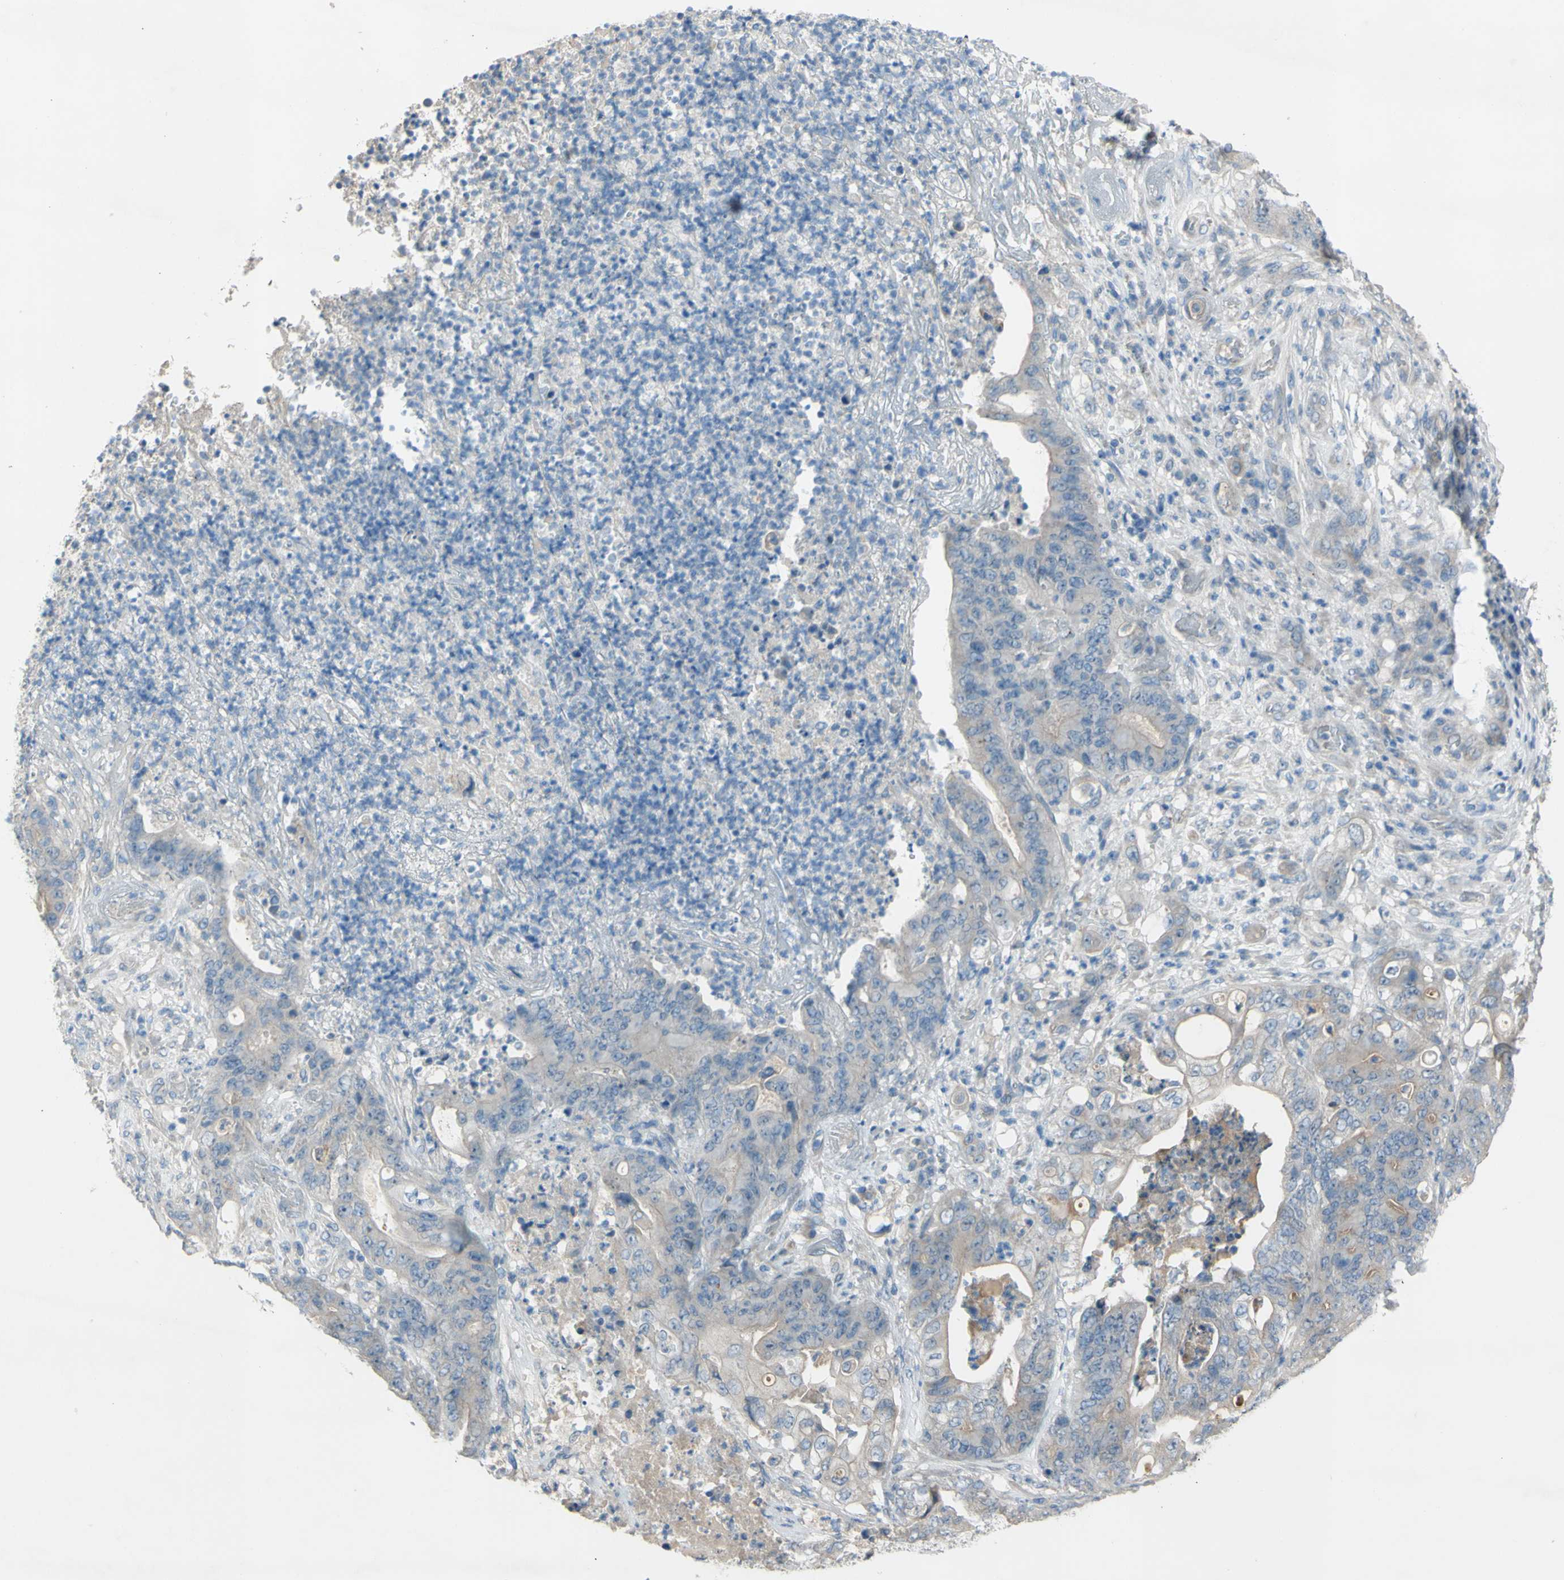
{"staining": {"intensity": "negative", "quantity": "none", "location": "none"}, "tissue": "stomach cancer", "cell_type": "Tumor cells", "image_type": "cancer", "snomed": [{"axis": "morphology", "description": "Adenocarcinoma, NOS"}, {"axis": "topography", "description": "Stomach"}], "caption": "Tumor cells show no significant protein staining in stomach cancer. (Stains: DAB immunohistochemistry (IHC) with hematoxylin counter stain, Microscopy: brightfield microscopy at high magnification).", "gene": "ATRN", "patient": {"sex": "female", "age": 73}}